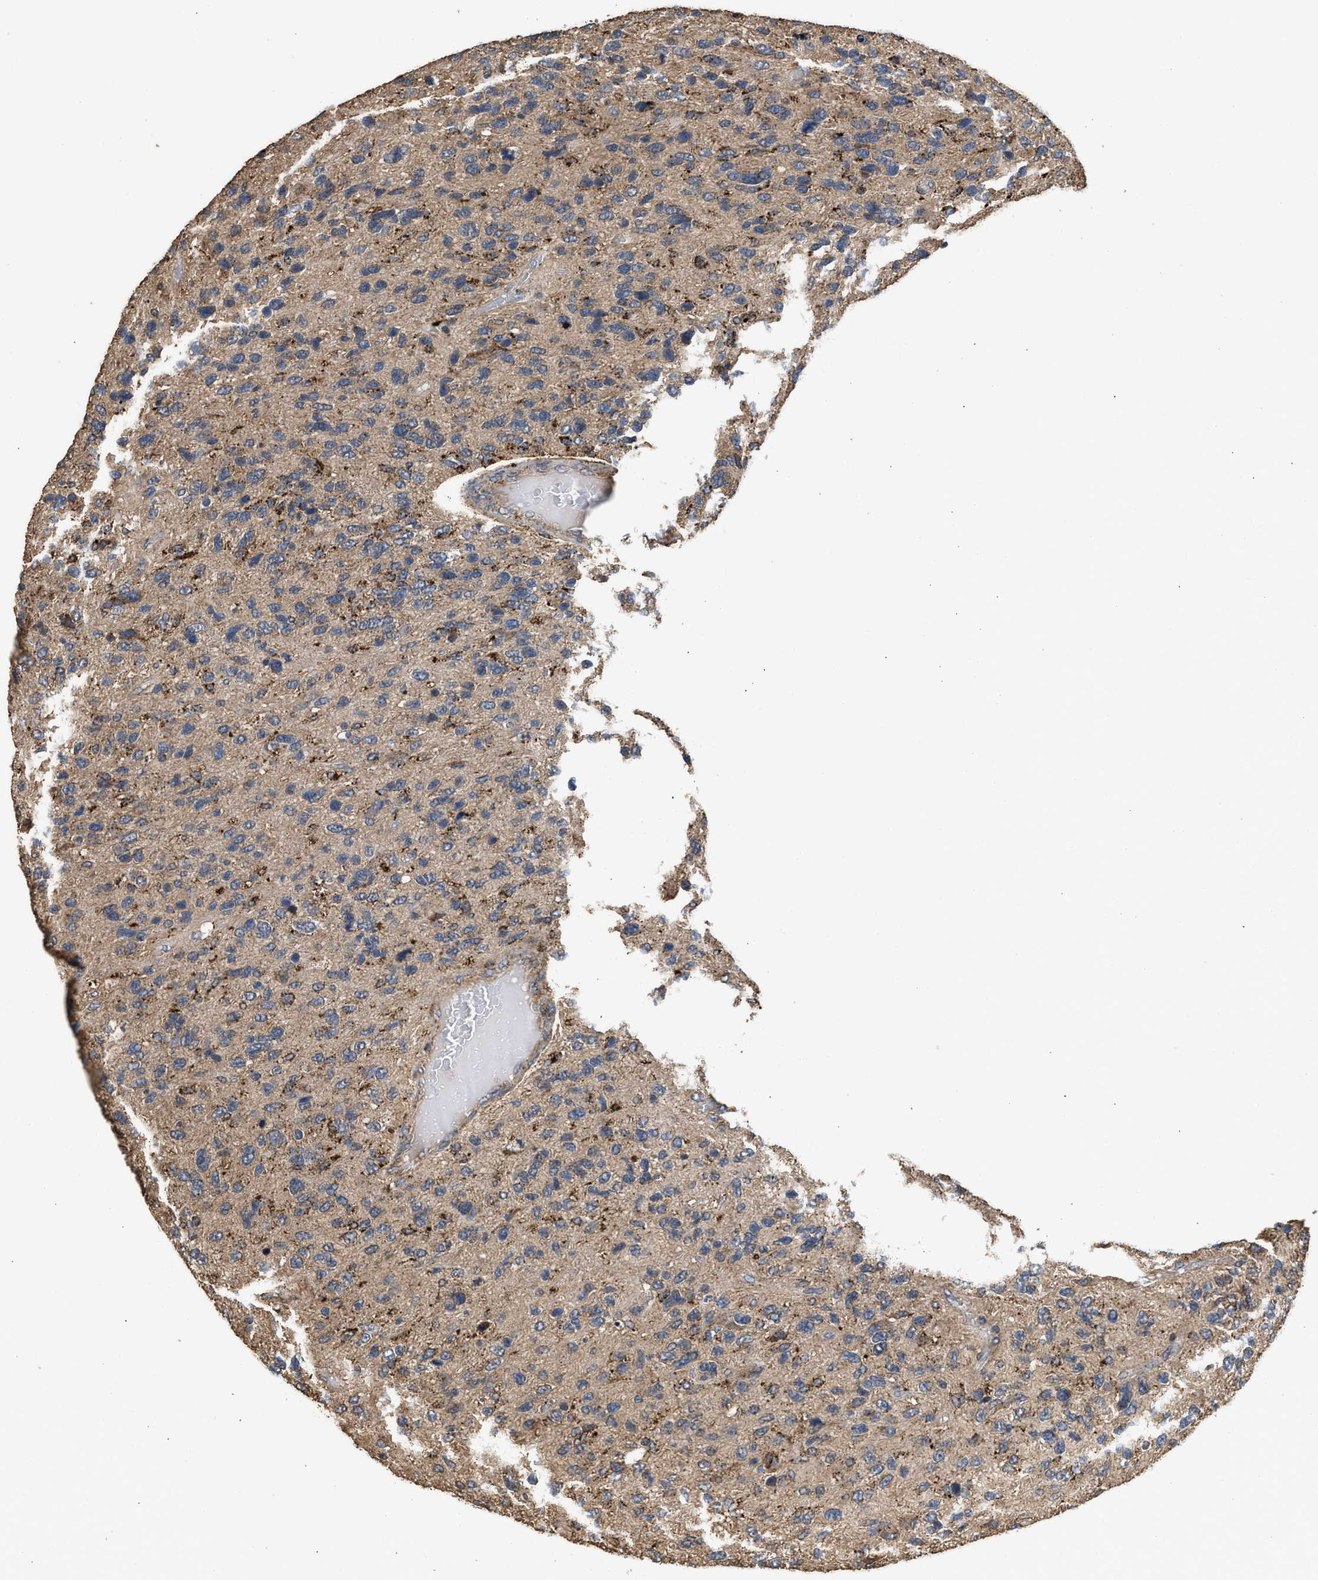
{"staining": {"intensity": "moderate", "quantity": ">75%", "location": "cytoplasmic/membranous"}, "tissue": "glioma", "cell_type": "Tumor cells", "image_type": "cancer", "snomed": [{"axis": "morphology", "description": "Glioma, malignant, High grade"}, {"axis": "topography", "description": "Brain"}], "caption": "Moderate cytoplasmic/membranous protein staining is identified in about >75% of tumor cells in glioma. (Stains: DAB in brown, nuclei in blue, Microscopy: brightfield microscopy at high magnification).", "gene": "CTSV", "patient": {"sex": "female", "age": 58}}